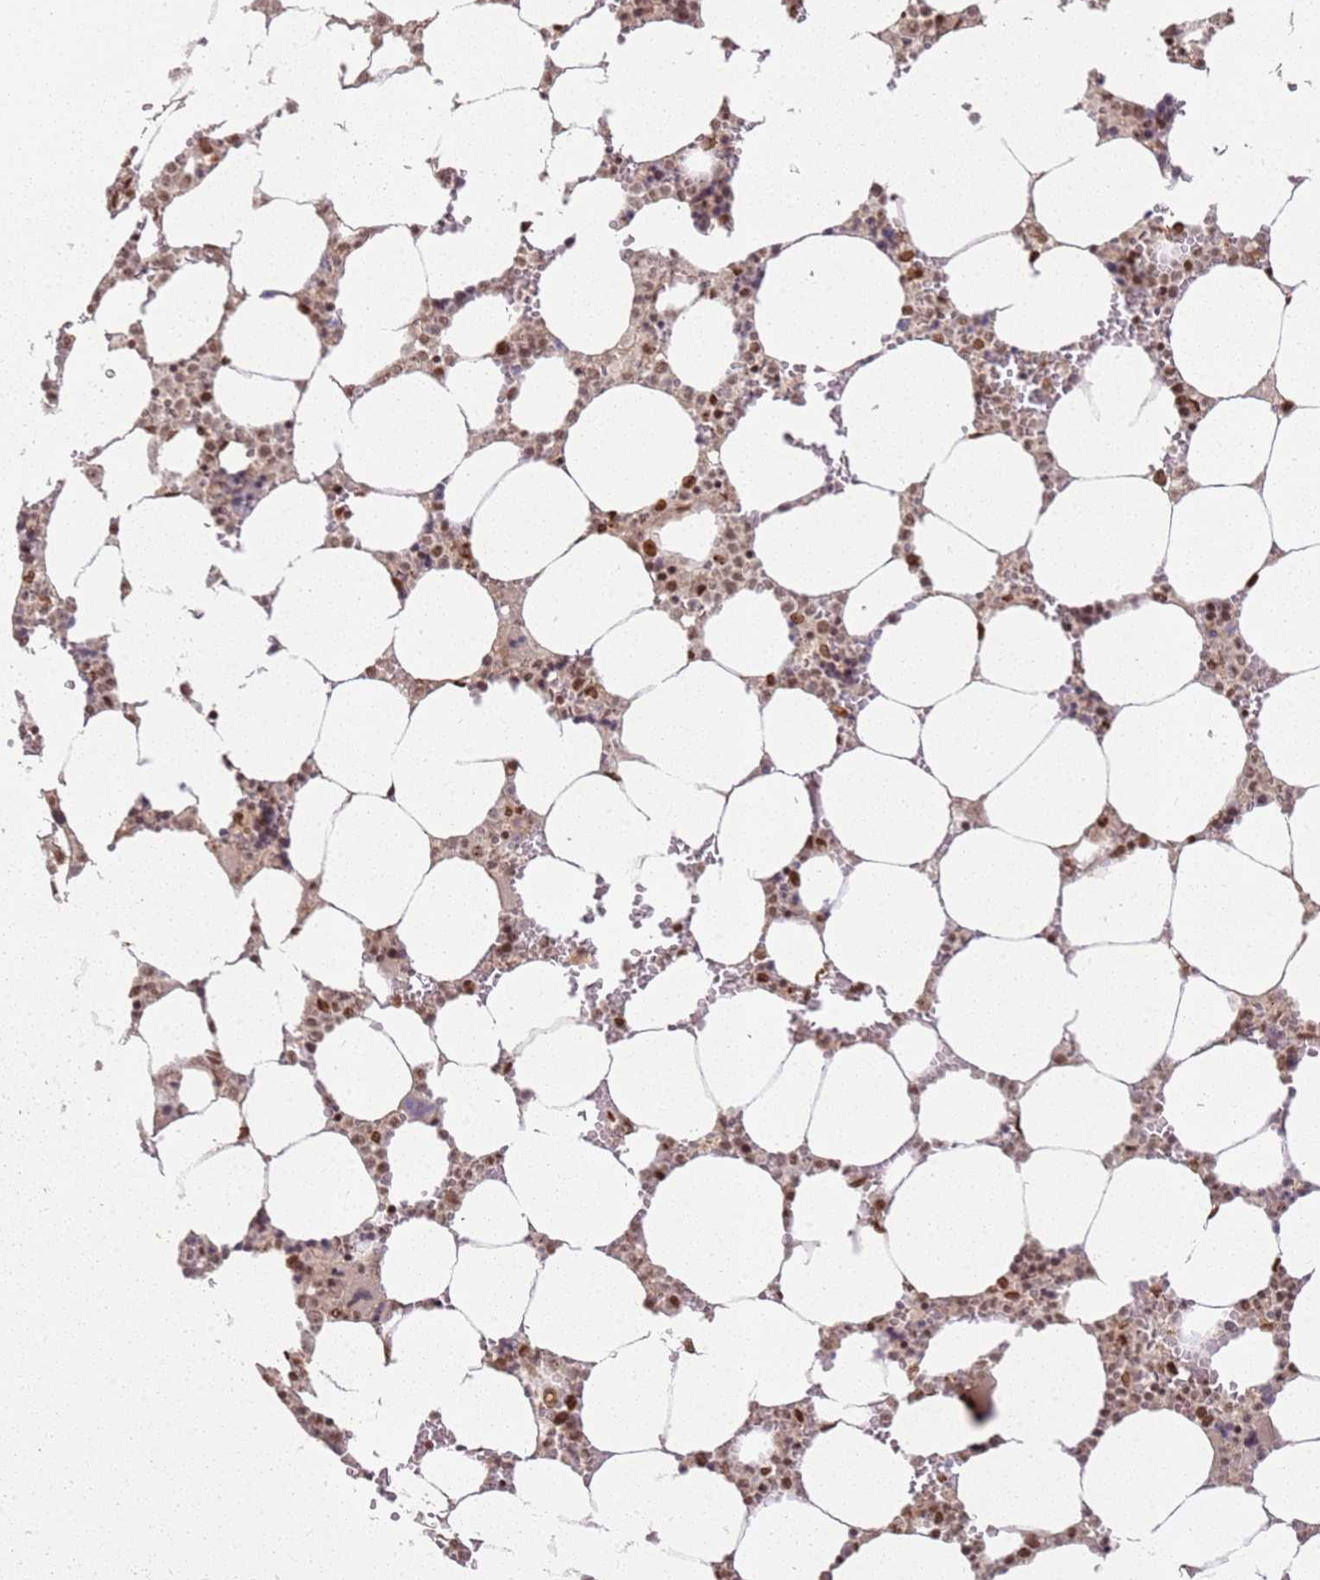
{"staining": {"intensity": "strong", "quantity": "25%-75%", "location": "nuclear"}, "tissue": "bone marrow", "cell_type": "Hematopoietic cells", "image_type": "normal", "snomed": [{"axis": "morphology", "description": "Normal tissue, NOS"}, {"axis": "topography", "description": "Bone marrow"}], "caption": "Immunohistochemistry histopathology image of unremarkable human bone marrow stained for a protein (brown), which reveals high levels of strong nuclear expression in about 25%-75% of hematopoietic cells.", "gene": "TENT4A", "patient": {"sex": "male", "age": 64}}